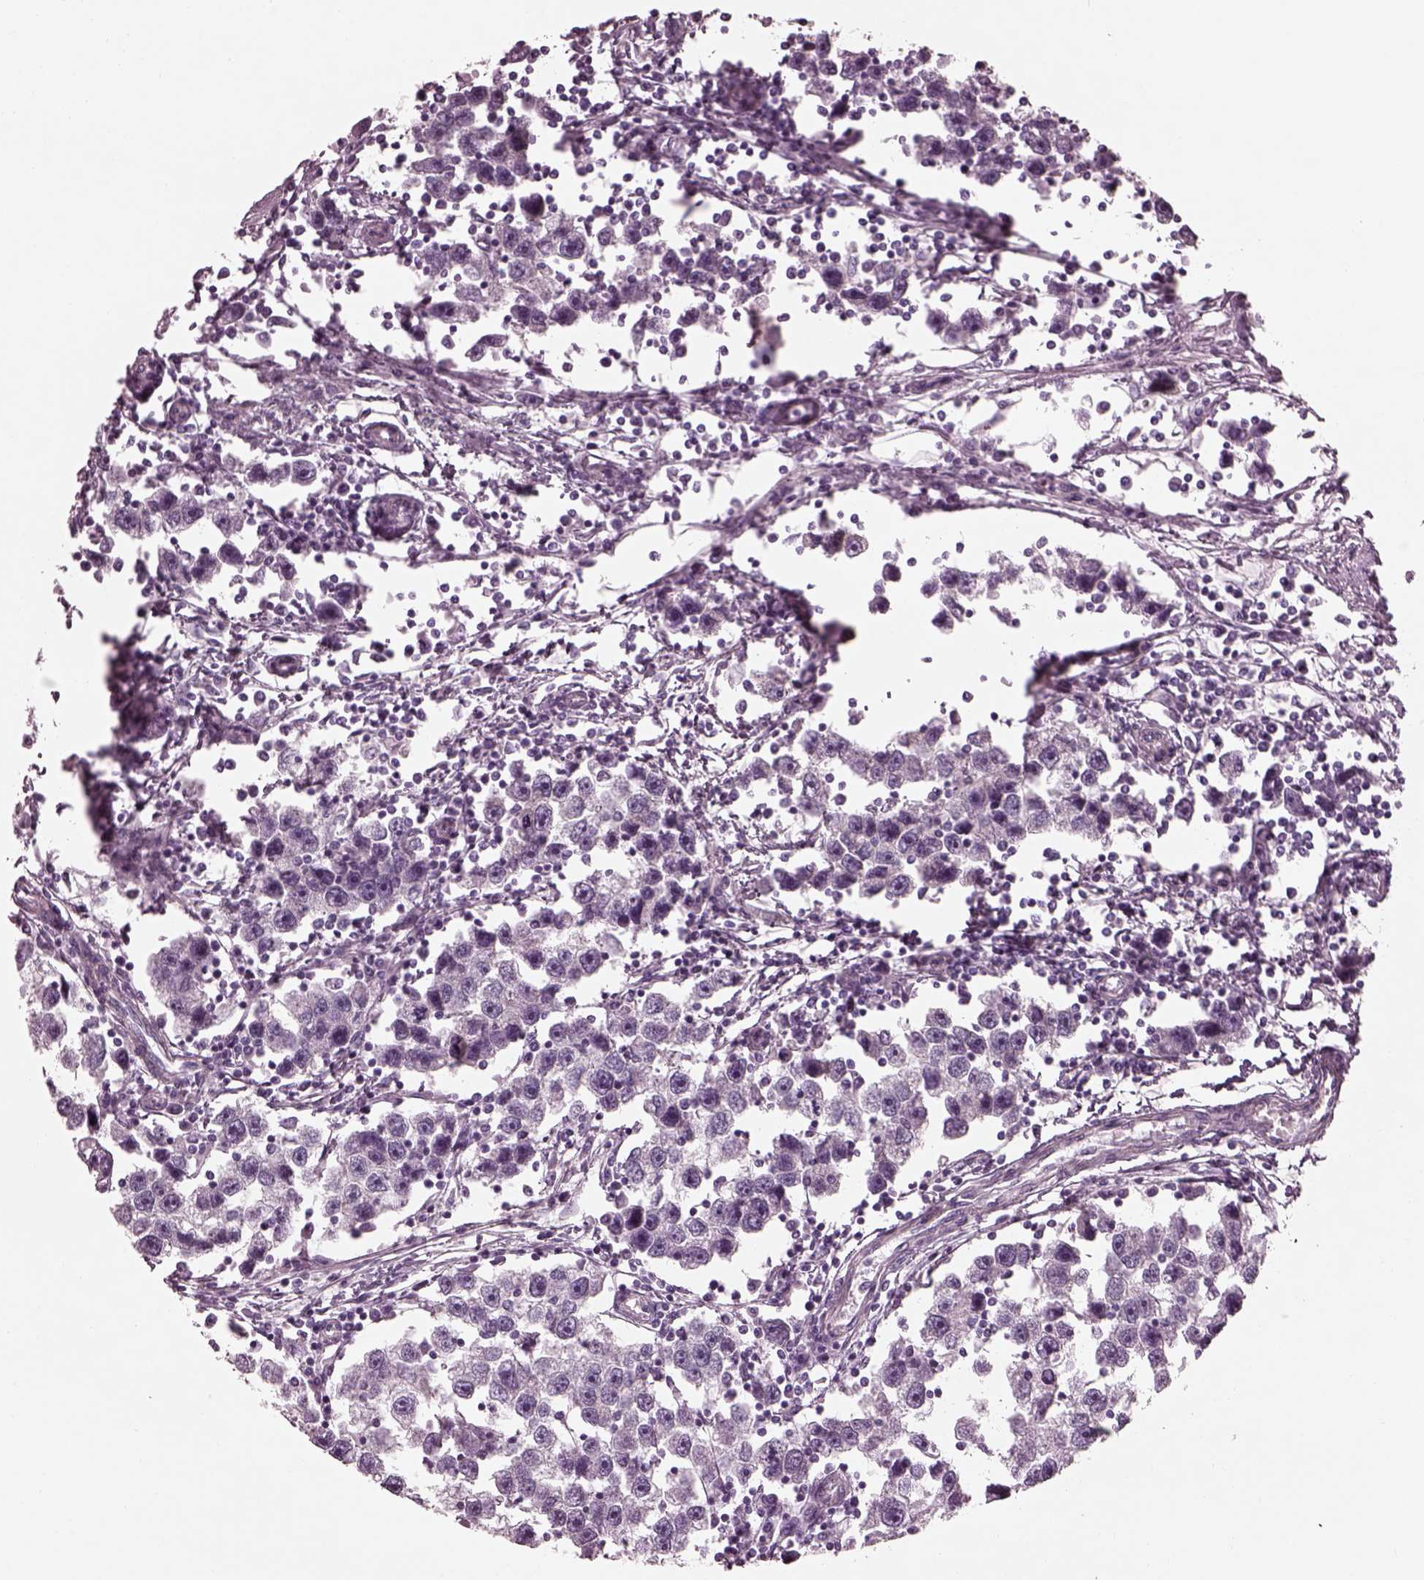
{"staining": {"intensity": "negative", "quantity": "none", "location": "none"}, "tissue": "testis cancer", "cell_type": "Tumor cells", "image_type": "cancer", "snomed": [{"axis": "morphology", "description": "Seminoma, NOS"}, {"axis": "topography", "description": "Testis"}], "caption": "High magnification brightfield microscopy of testis cancer (seminoma) stained with DAB (brown) and counterstained with hematoxylin (blue): tumor cells show no significant staining.", "gene": "BFSP1", "patient": {"sex": "male", "age": 30}}